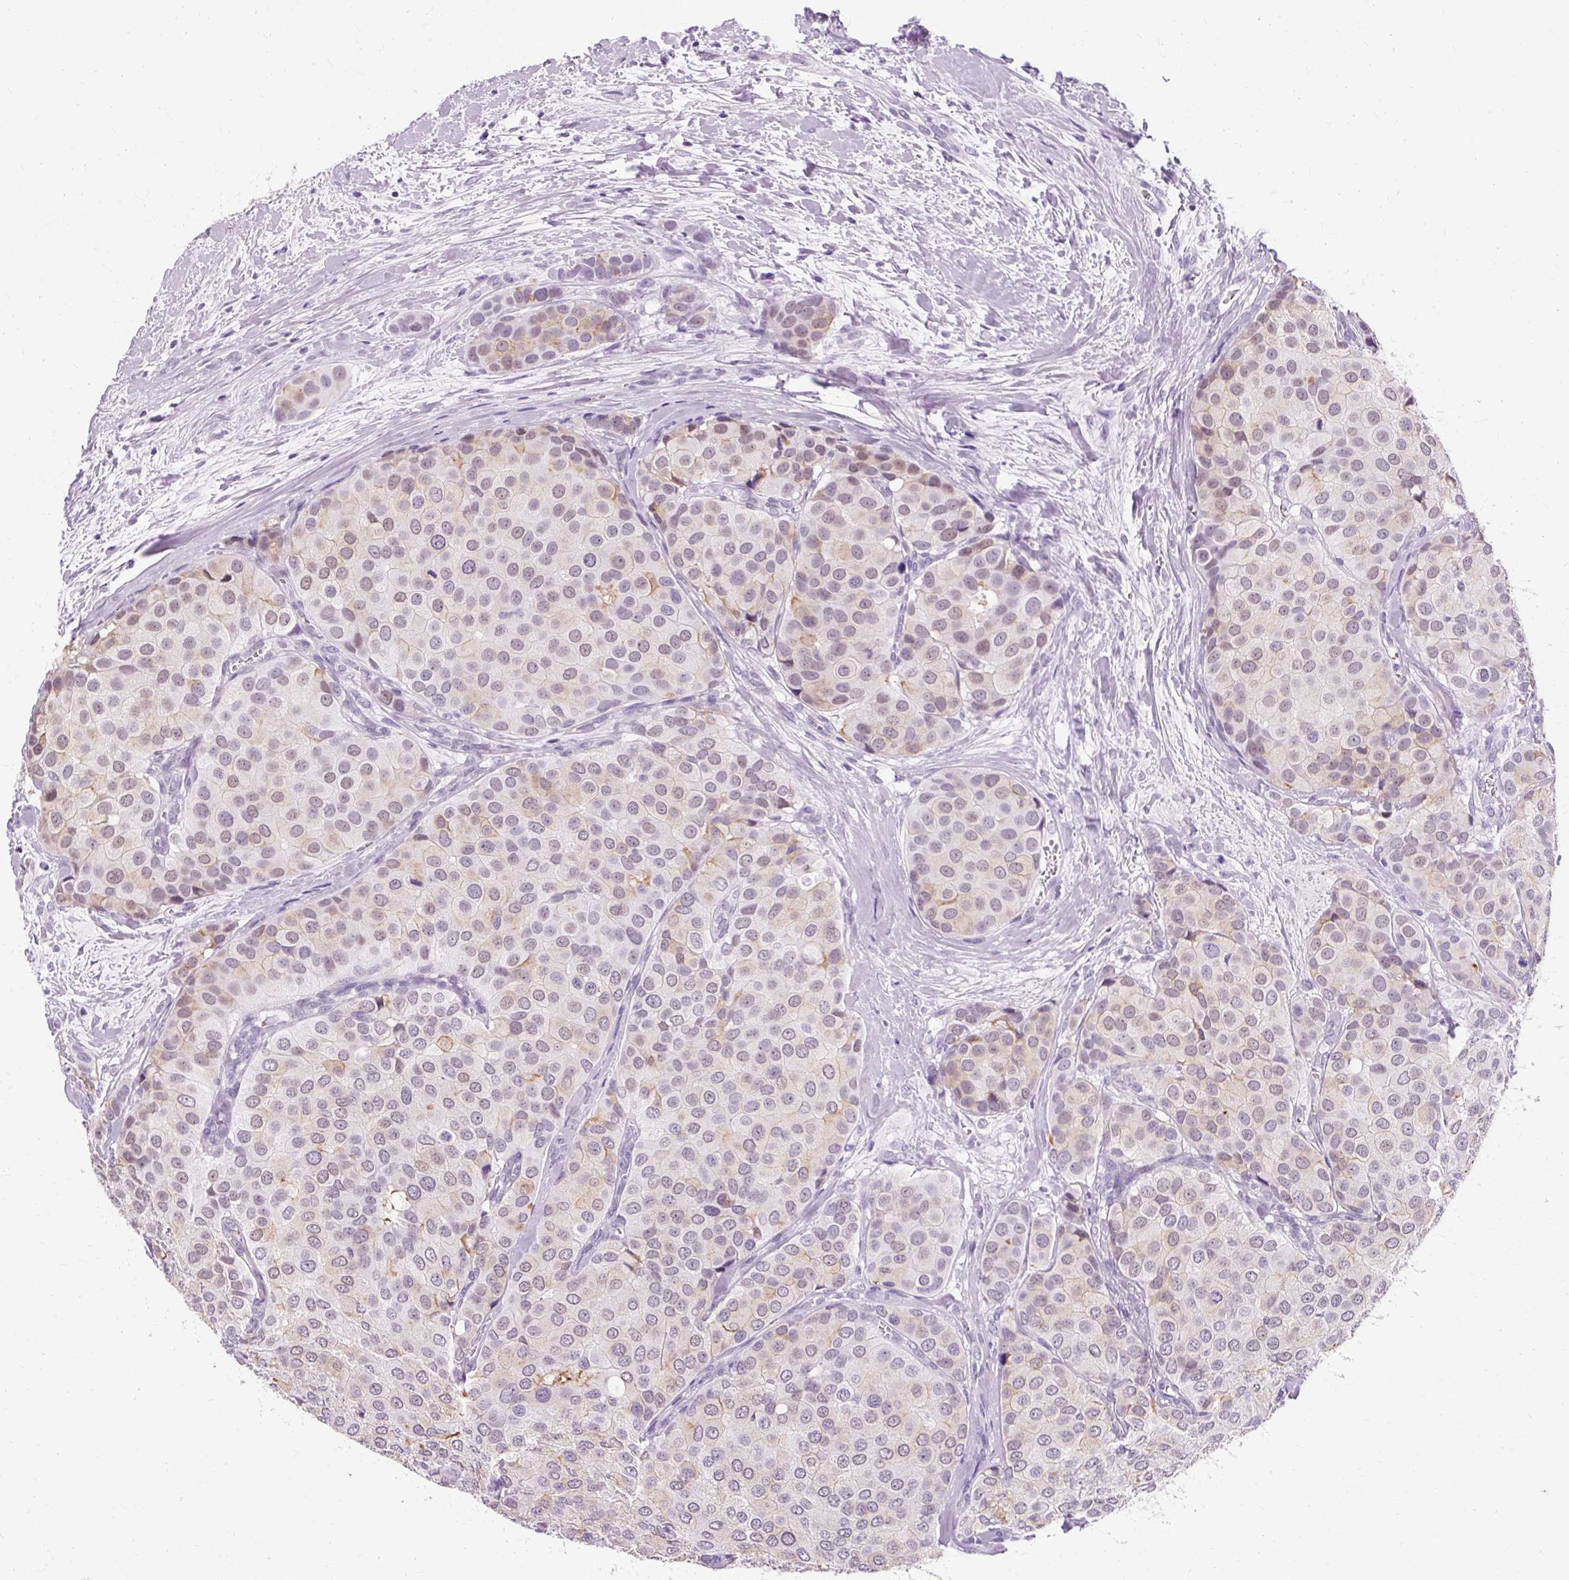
{"staining": {"intensity": "weak", "quantity": "25%-75%", "location": "cytoplasmic/membranous,nuclear"}, "tissue": "breast cancer", "cell_type": "Tumor cells", "image_type": "cancer", "snomed": [{"axis": "morphology", "description": "Duct carcinoma"}, {"axis": "topography", "description": "Breast"}], "caption": "Protein staining of breast intraductal carcinoma tissue exhibits weak cytoplasmic/membranous and nuclear positivity in about 25%-75% of tumor cells. (Stains: DAB in brown, nuclei in blue, Microscopy: brightfield microscopy at high magnification).", "gene": "RYBP", "patient": {"sex": "female", "age": 70}}